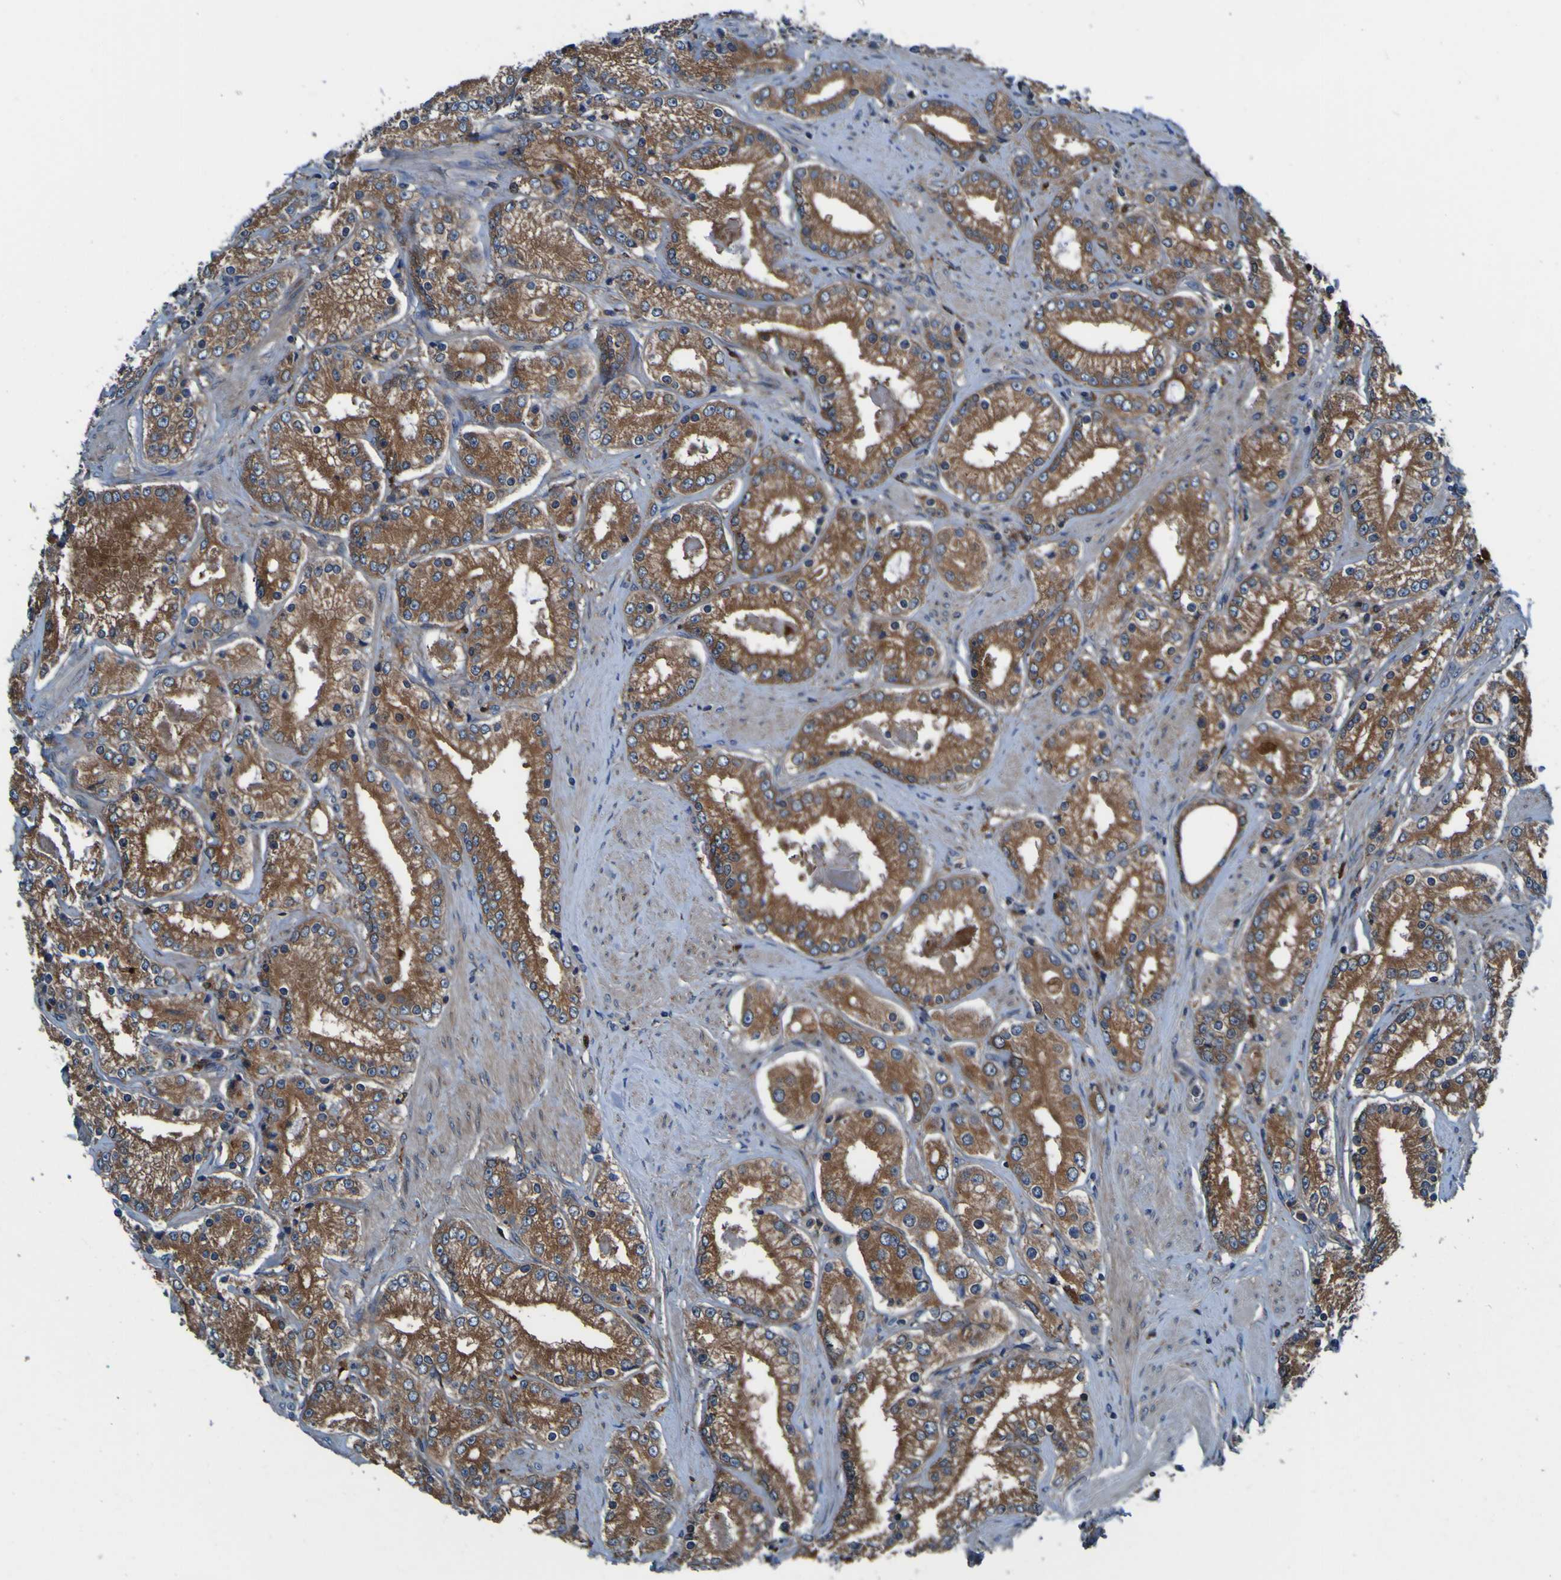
{"staining": {"intensity": "moderate", "quantity": ">75%", "location": "cytoplasmic/membranous"}, "tissue": "prostate cancer", "cell_type": "Tumor cells", "image_type": "cancer", "snomed": [{"axis": "morphology", "description": "Adenocarcinoma, Low grade"}, {"axis": "topography", "description": "Prostate"}], "caption": "An IHC image of tumor tissue is shown. Protein staining in brown shows moderate cytoplasmic/membranous positivity in prostate cancer within tumor cells.", "gene": "RAB5B", "patient": {"sex": "male", "age": 63}}